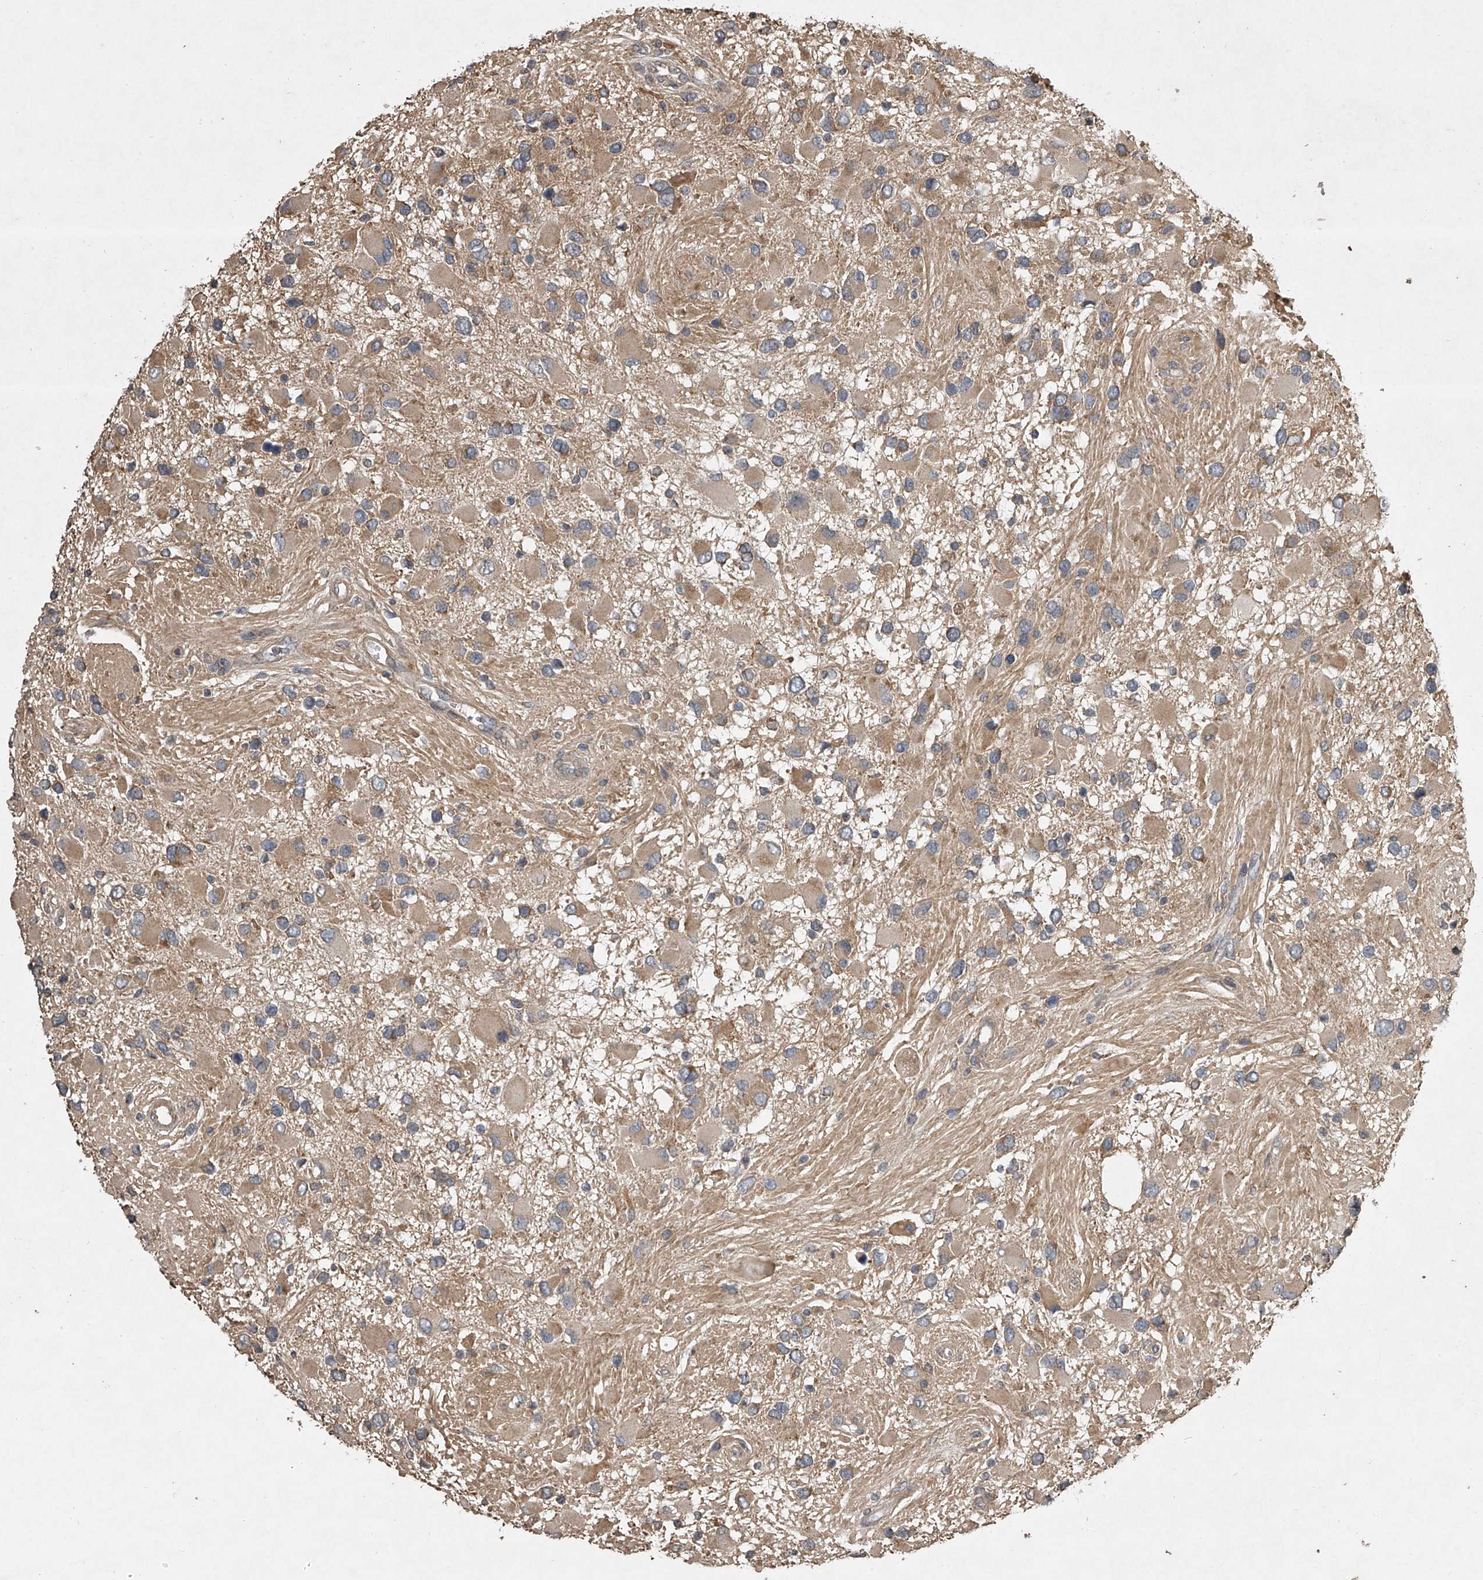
{"staining": {"intensity": "weak", "quantity": "25%-75%", "location": "cytoplasmic/membranous"}, "tissue": "glioma", "cell_type": "Tumor cells", "image_type": "cancer", "snomed": [{"axis": "morphology", "description": "Glioma, malignant, High grade"}, {"axis": "topography", "description": "Brain"}], "caption": "DAB immunohistochemical staining of human glioma shows weak cytoplasmic/membranous protein expression in about 25%-75% of tumor cells.", "gene": "NFS1", "patient": {"sex": "male", "age": 53}}